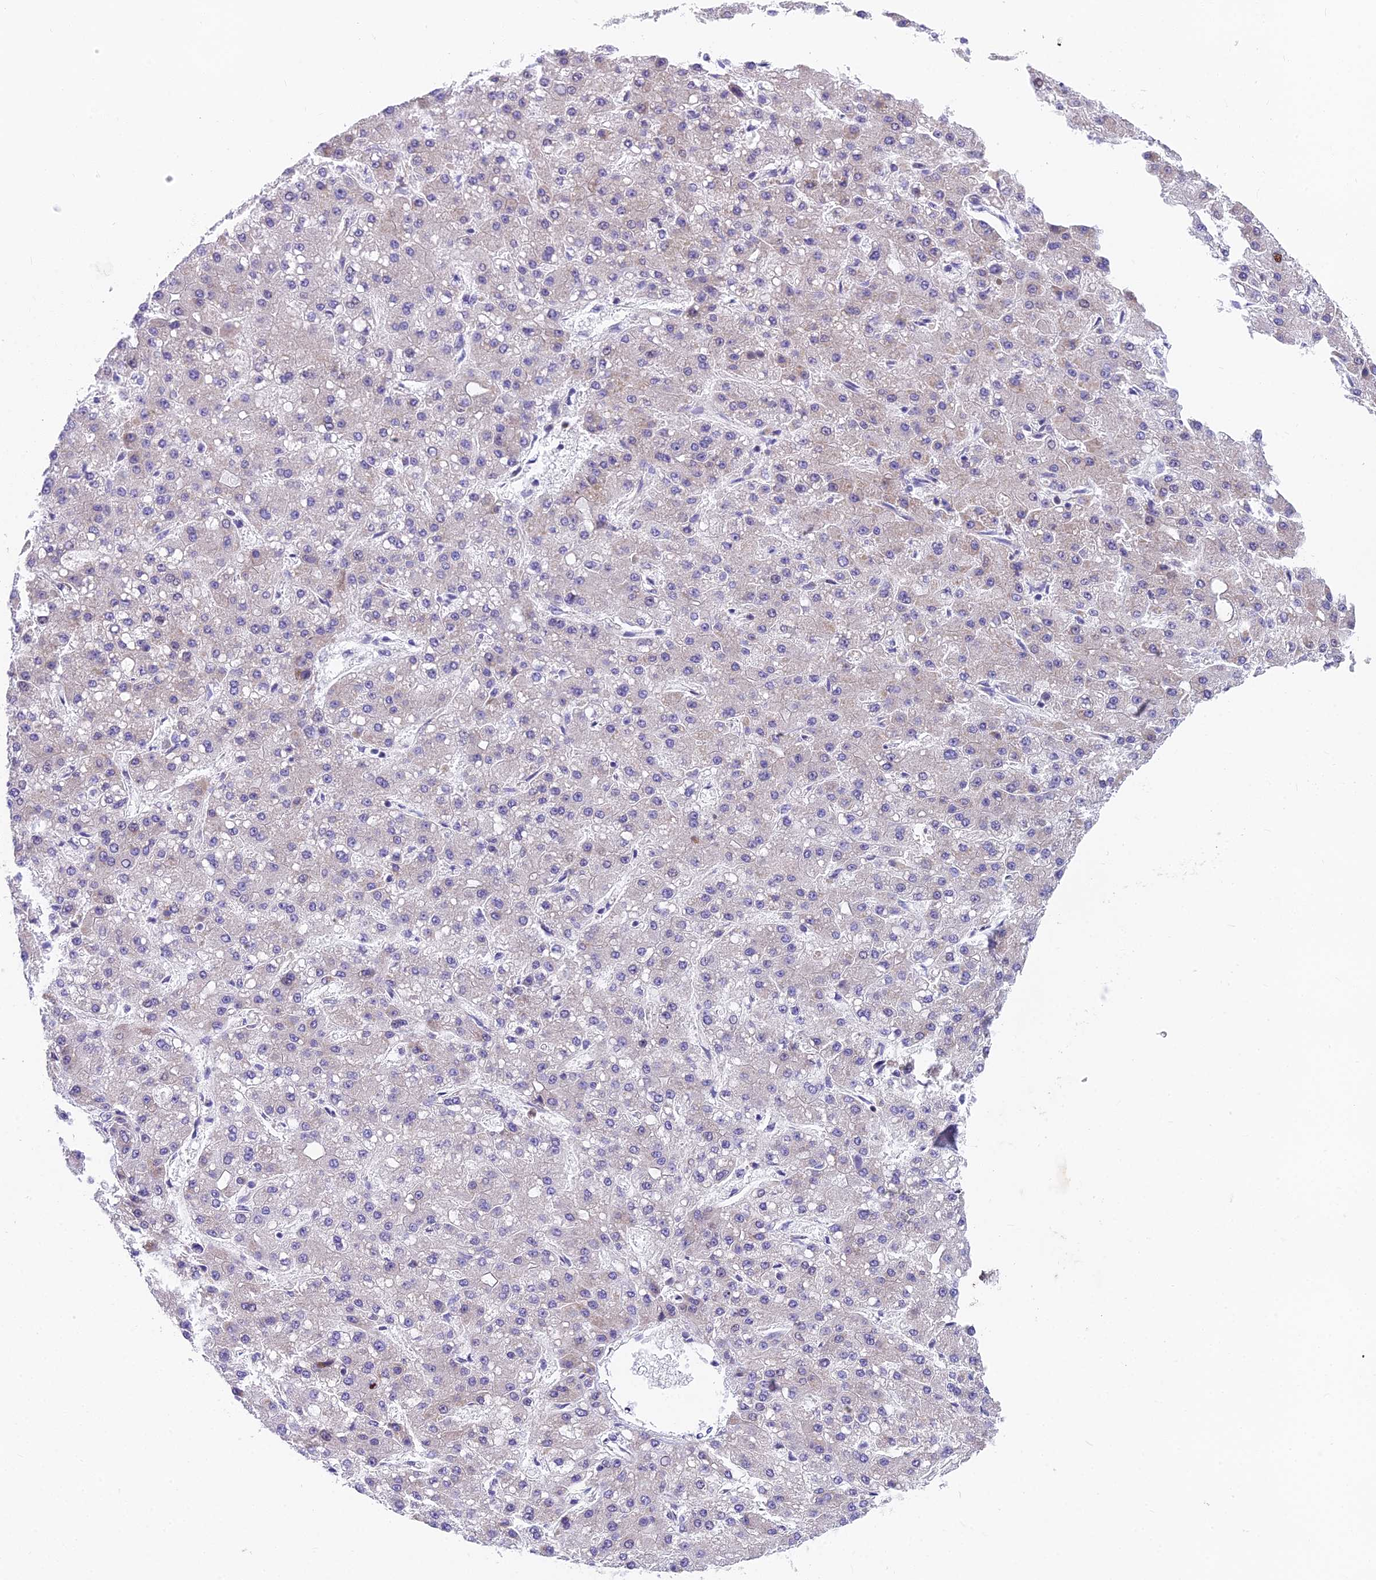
{"staining": {"intensity": "negative", "quantity": "none", "location": "none"}, "tissue": "liver cancer", "cell_type": "Tumor cells", "image_type": "cancer", "snomed": [{"axis": "morphology", "description": "Carcinoma, Hepatocellular, NOS"}, {"axis": "topography", "description": "Liver"}], "caption": "Image shows no protein expression in tumor cells of liver hepatocellular carcinoma tissue. (Stains: DAB IHC with hematoxylin counter stain, Microscopy: brightfield microscopy at high magnification).", "gene": "MVB12A", "patient": {"sex": "male", "age": 67}}